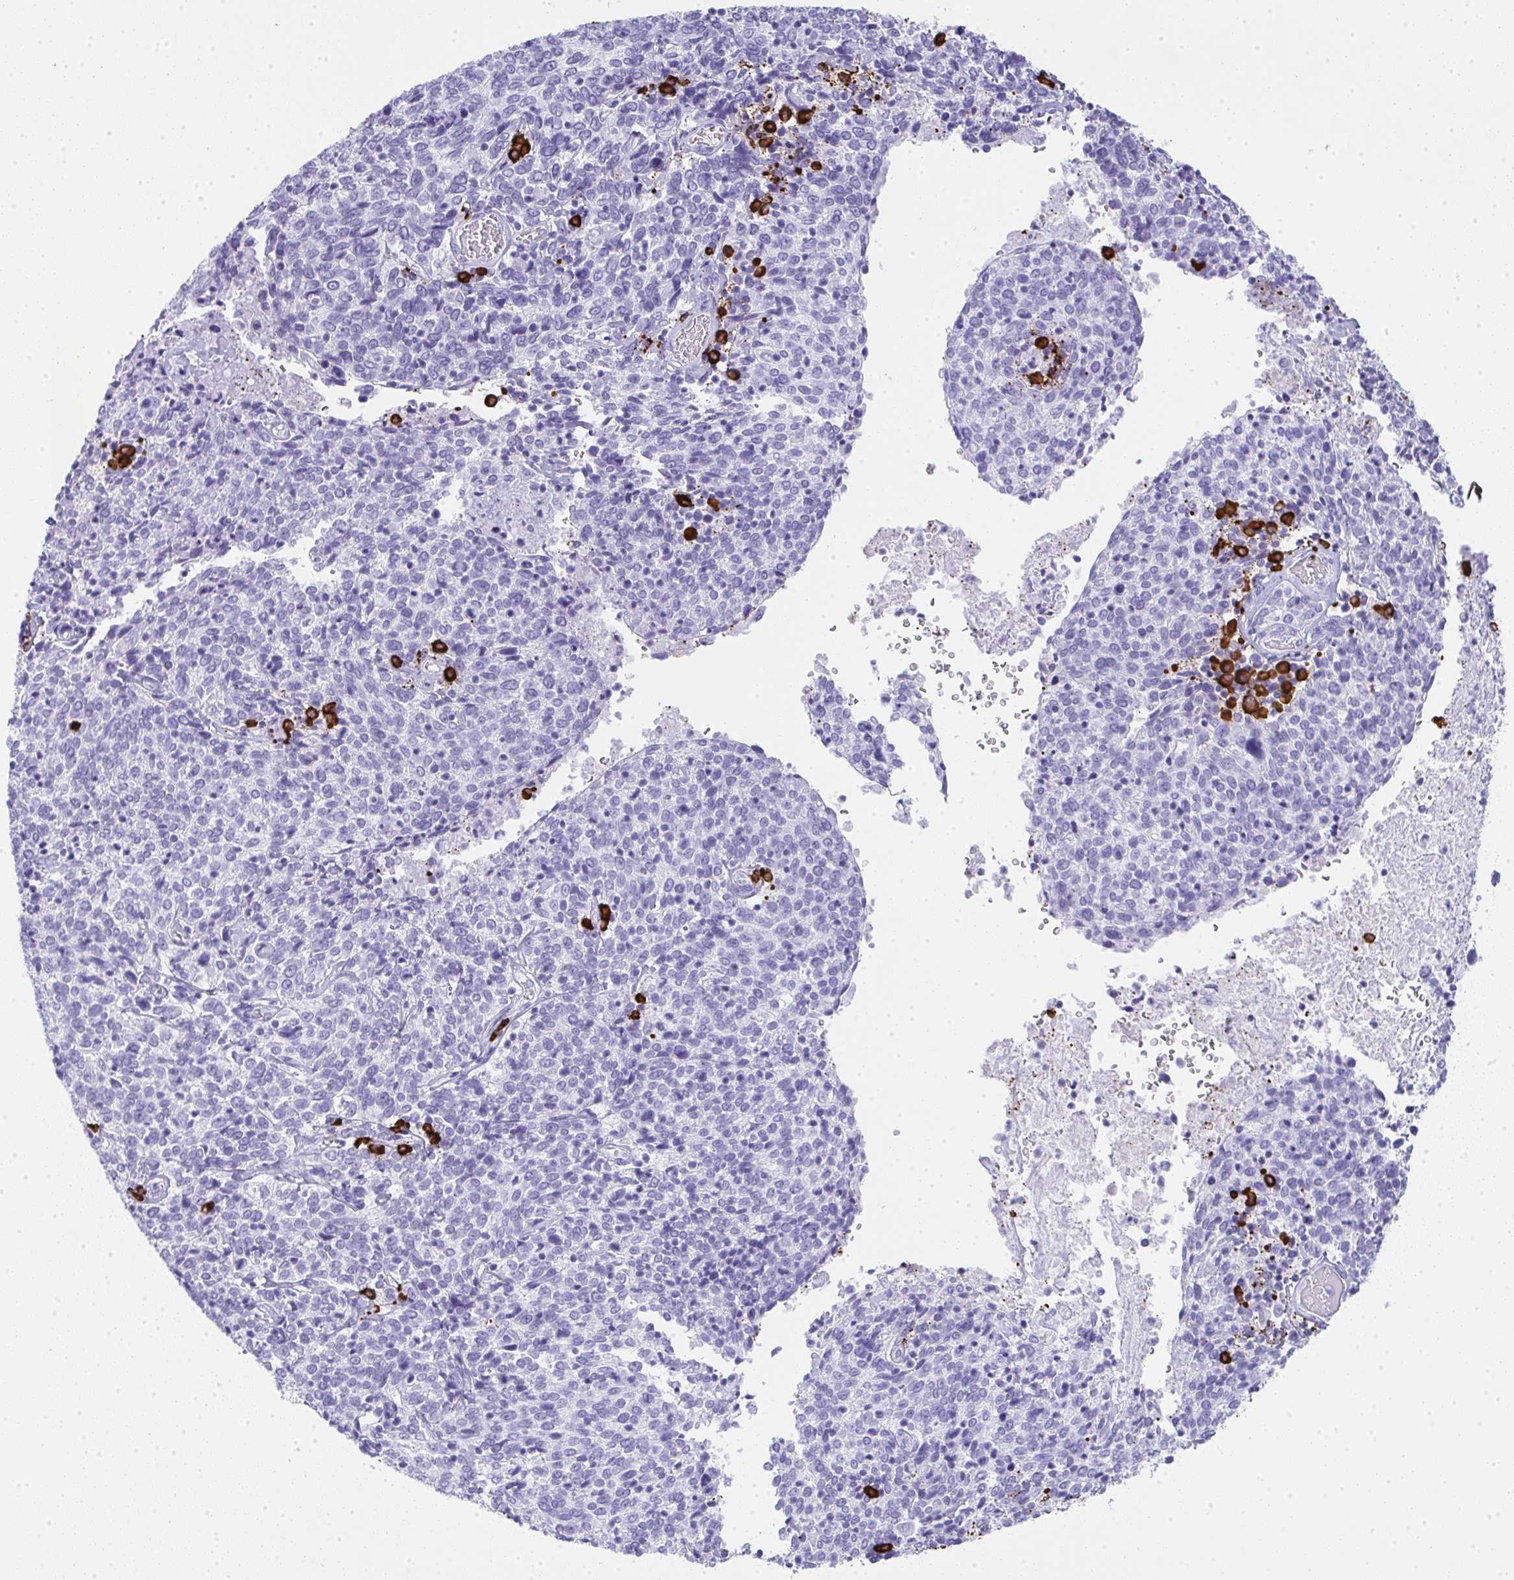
{"staining": {"intensity": "negative", "quantity": "none", "location": "none"}, "tissue": "cervical cancer", "cell_type": "Tumor cells", "image_type": "cancer", "snomed": [{"axis": "morphology", "description": "Squamous cell carcinoma, NOS"}, {"axis": "topography", "description": "Cervix"}], "caption": "Squamous cell carcinoma (cervical) was stained to show a protein in brown. There is no significant positivity in tumor cells. Nuclei are stained in blue.", "gene": "CDADC1", "patient": {"sex": "female", "age": 46}}